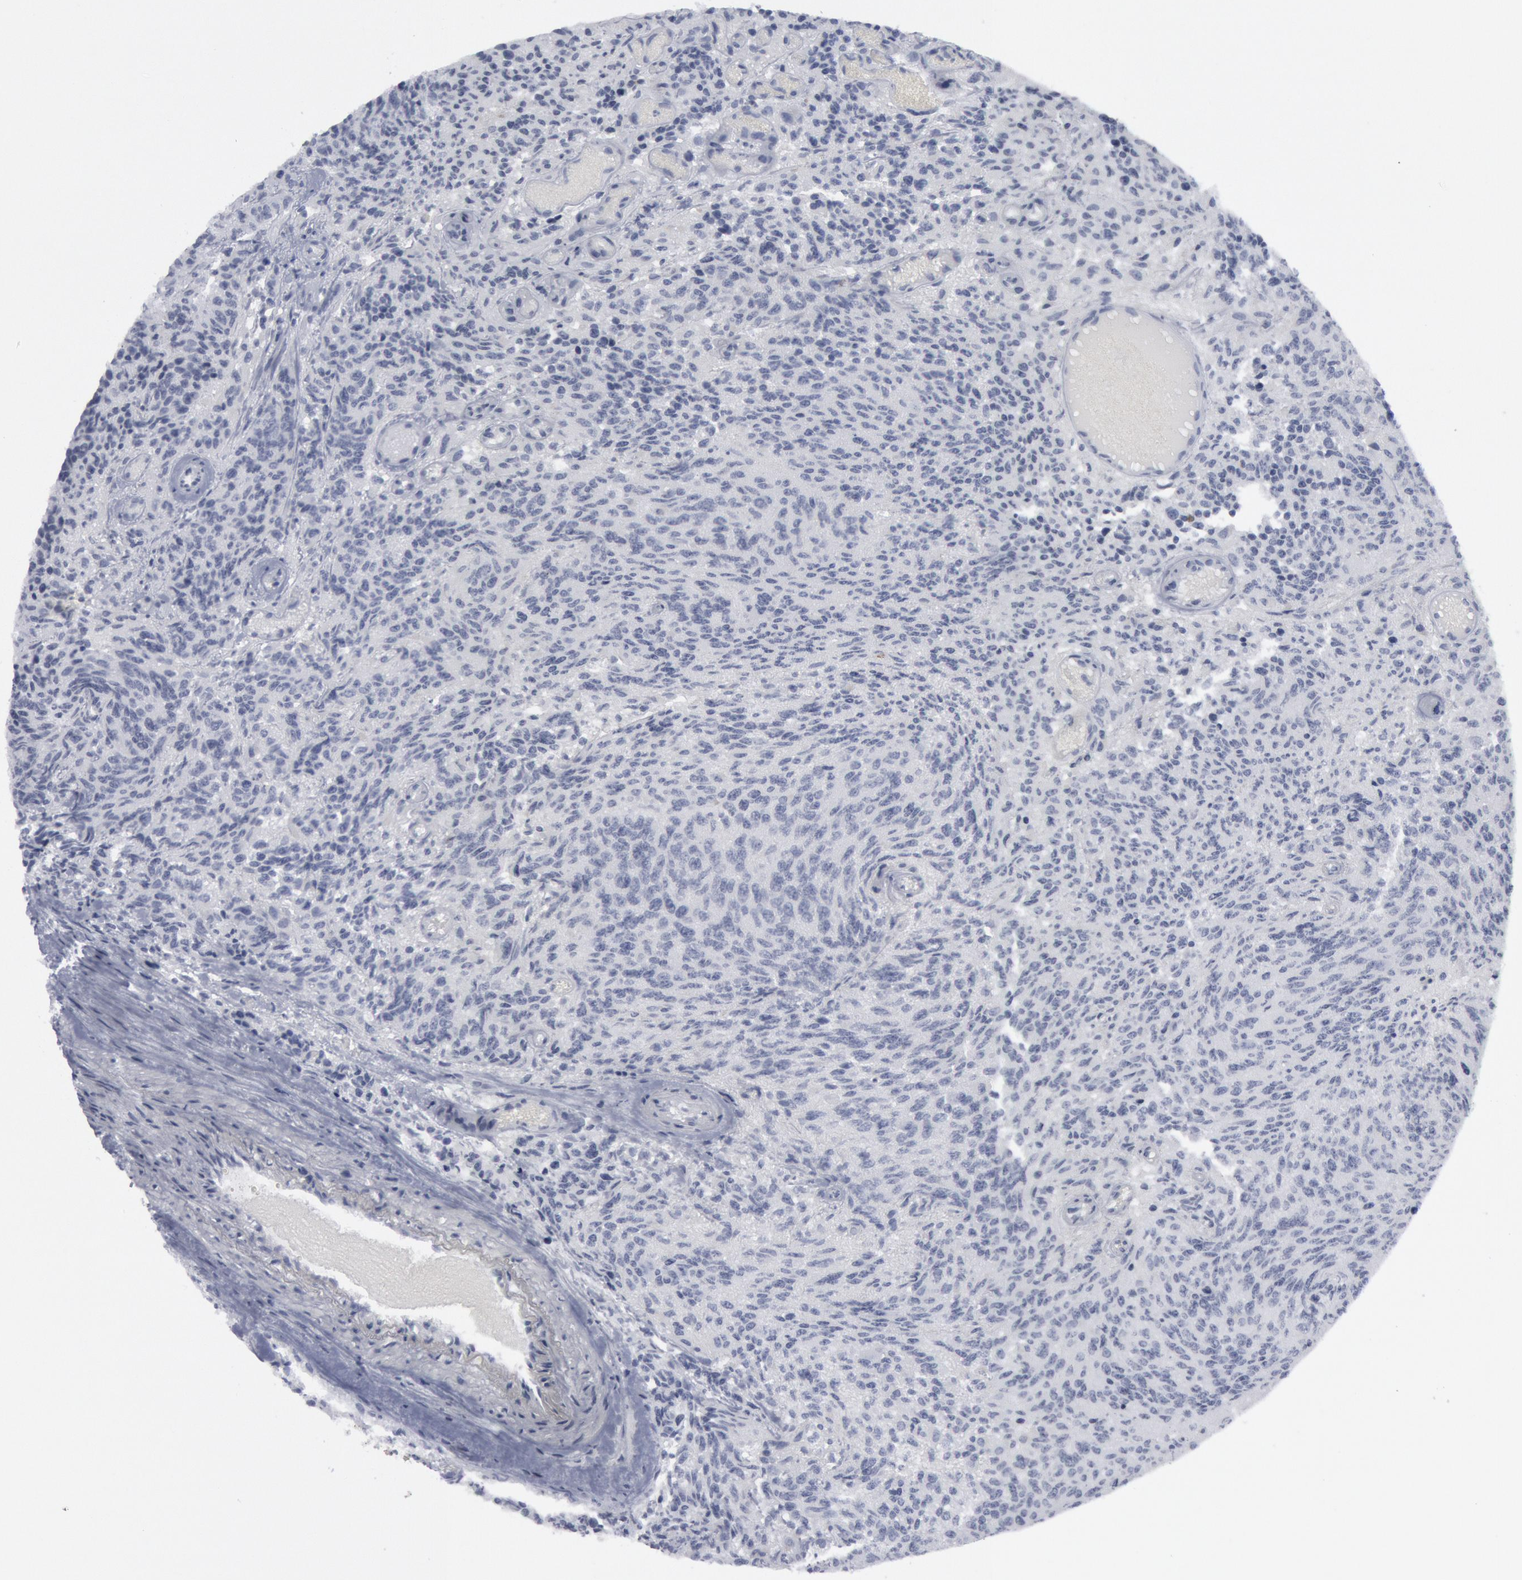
{"staining": {"intensity": "negative", "quantity": "none", "location": "none"}, "tissue": "glioma", "cell_type": "Tumor cells", "image_type": "cancer", "snomed": [{"axis": "morphology", "description": "Glioma, malignant, High grade"}, {"axis": "topography", "description": "Brain"}], "caption": "Photomicrograph shows no protein staining in tumor cells of high-grade glioma (malignant) tissue.", "gene": "CASP9", "patient": {"sex": "male", "age": 36}}